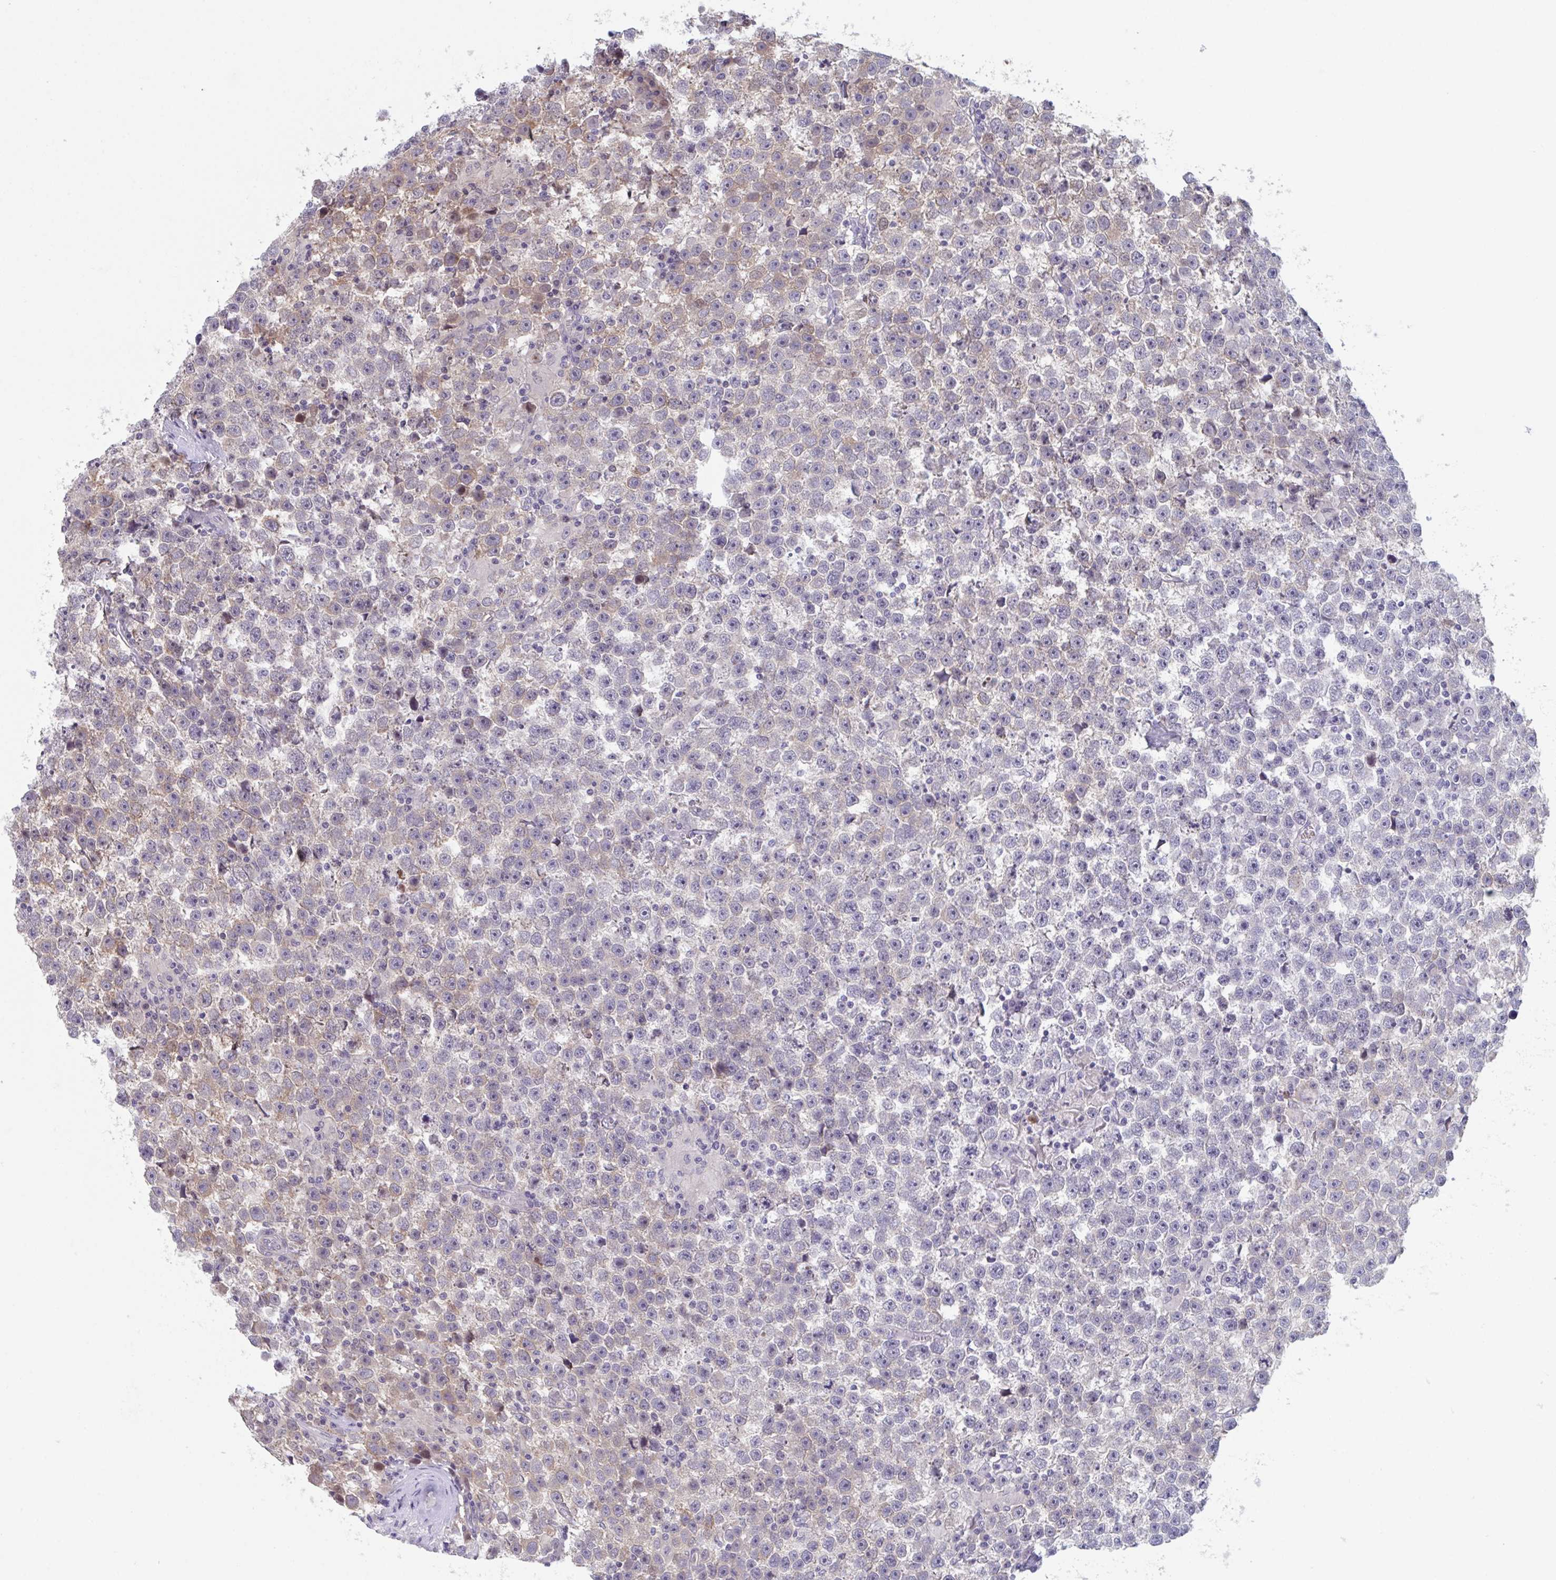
{"staining": {"intensity": "moderate", "quantity": "<25%", "location": "cytoplasmic/membranous"}, "tissue": "testis cancer", "cell_type": "Tumor cells", "image_type": "cancer", "snomed": [{"axis": "morphology", "description": "Seminoma, NOS"}, {"axis": "topography", "description": "Testis"}], "caption": "High-power microscopy captured an IHC histopathology image of testis seminoma, revealing moderate cytoplasmic/membranous staining in about <25% of tumor cells.", "gene": "RIOK1", "patient": {"sex": "male", "age": 31}}